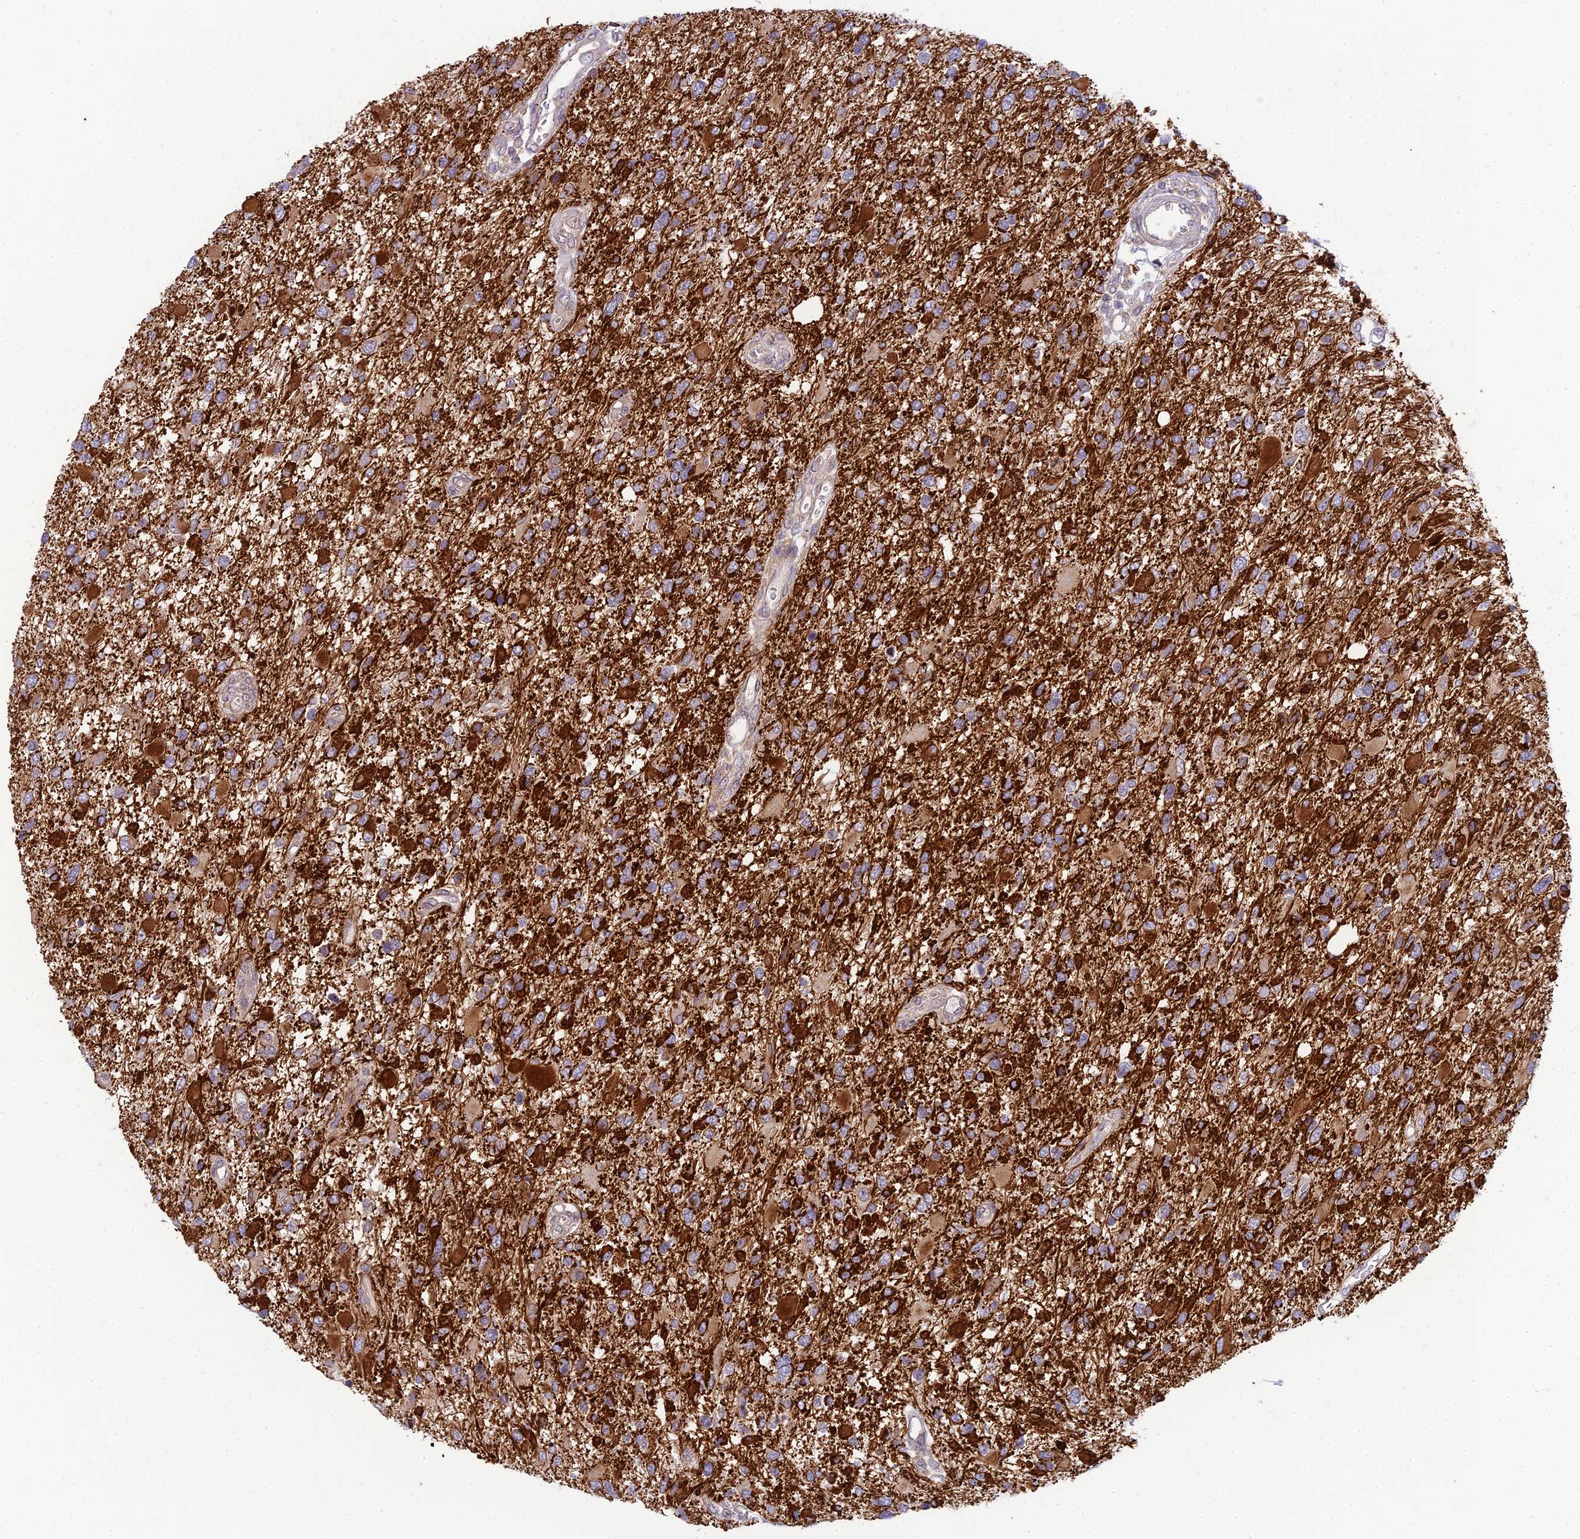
{"staining": {"intensity": "strong", "quantity": "25%-75%", "location": "cytoplasmic/membranous"}, "tissue": "glioma", "cell_type": "Tumor cells", "image_type": "cancer", "snomed": [{"axis": "morphology", "description": "Glioma, malignant, High grade"}, {"axis": "topography", "description": "Brain"}], "caption": "Human malignant glioma (high-grade) stained with a brown dye reveals strong cytoplasmic/membranous positive expression in about 25%-75% of tumor cells.", "gene": "DTX2", "patient": {"sex": "male", "age": 53}}